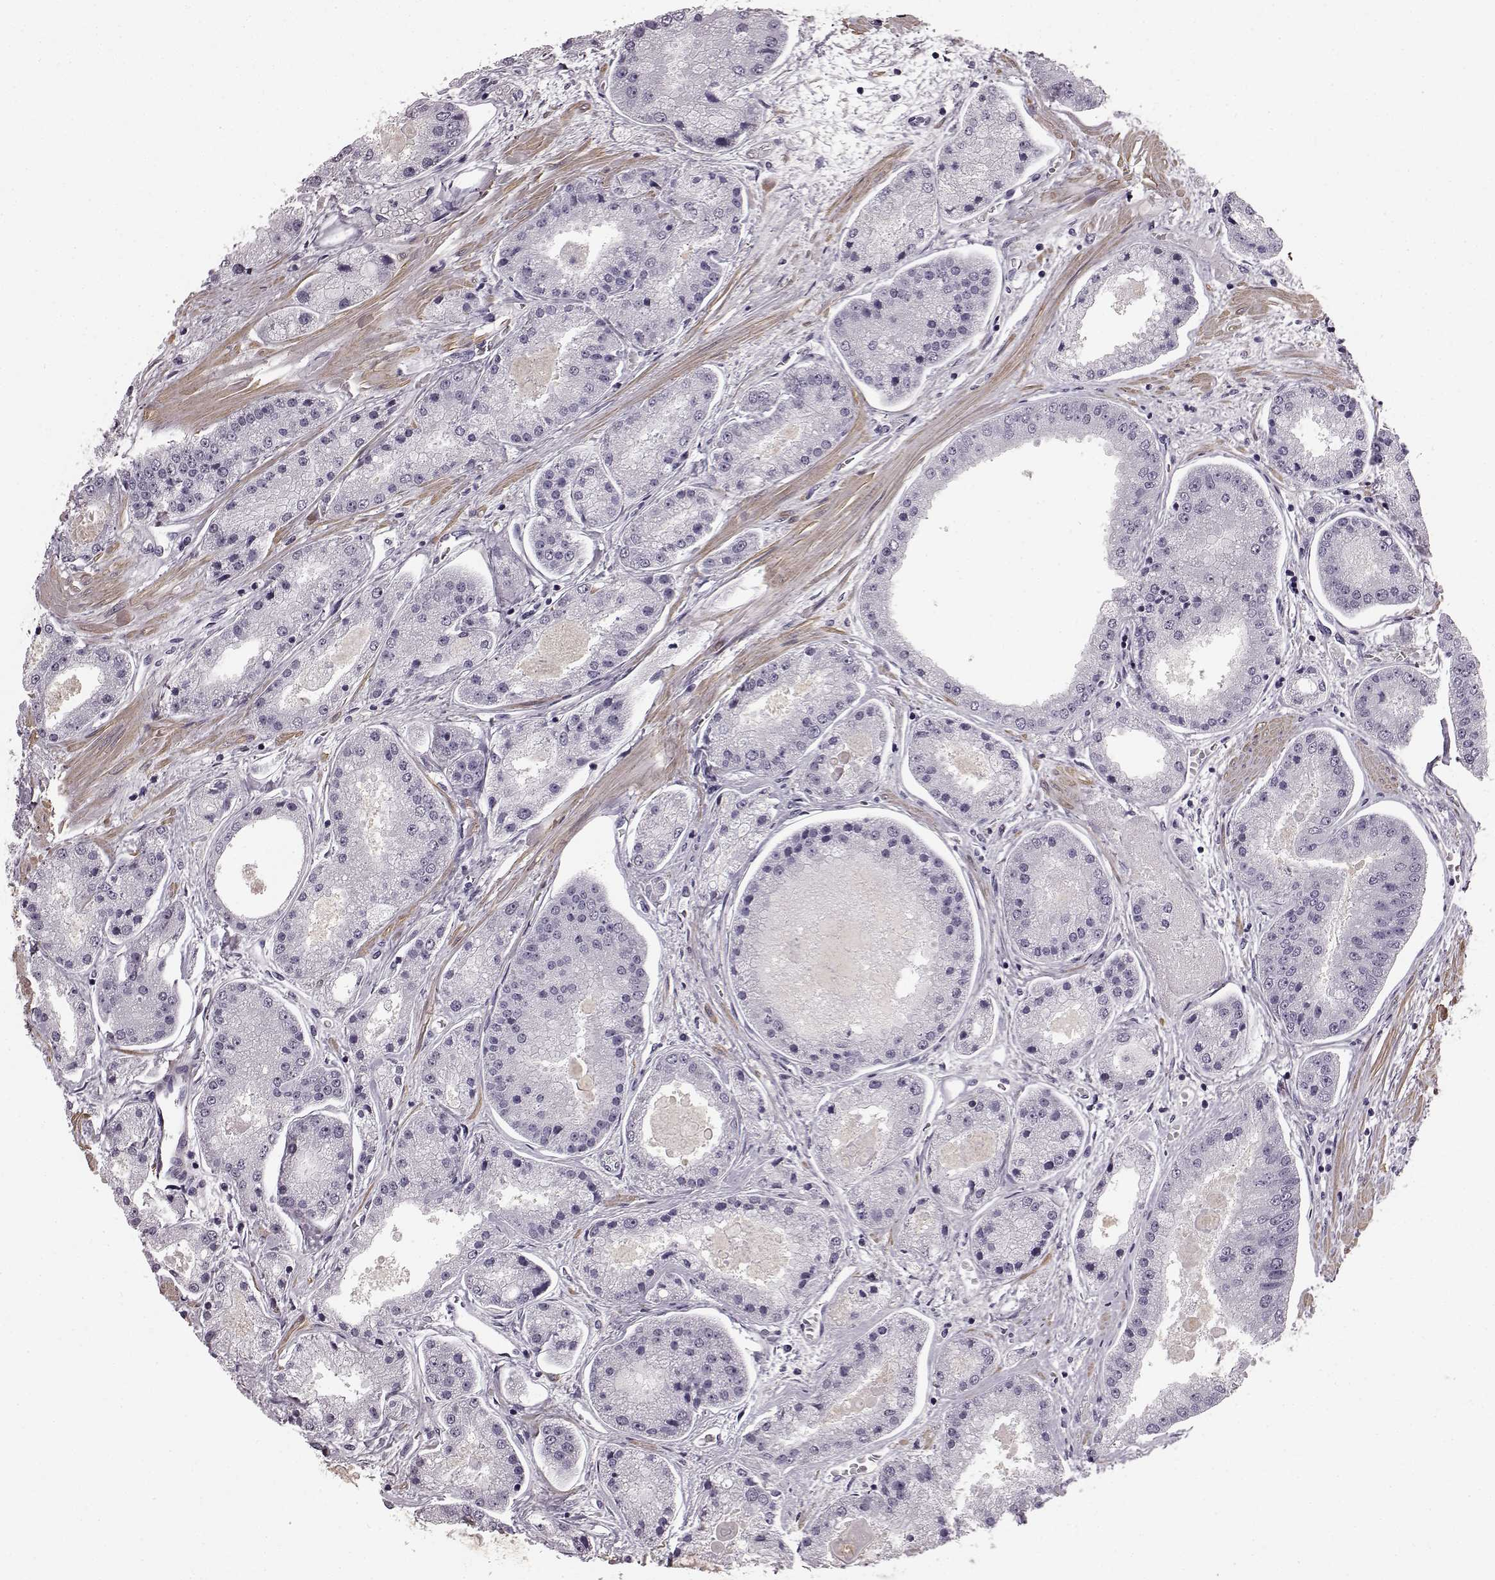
{"staining": {"intensity": "negative", "quantity": "none", "location": "none"}, "tissue": "prostate cancer", "cell_type": "Tumor cells", "image_type": "cancer", "snomed": [{"axis": "morphology", "description": "Adenocarcinoma, High grade"}, {"axis": "topography", "description": "Prostate"}], "caption": "DAB immunohistochemical staining of human adenocarcinoma (high-grade) (prostate) exhibits no significant positivity in tumor cells.", "gene": "SLCO3A1", "patient": {"sex": "male", "age": 67}}